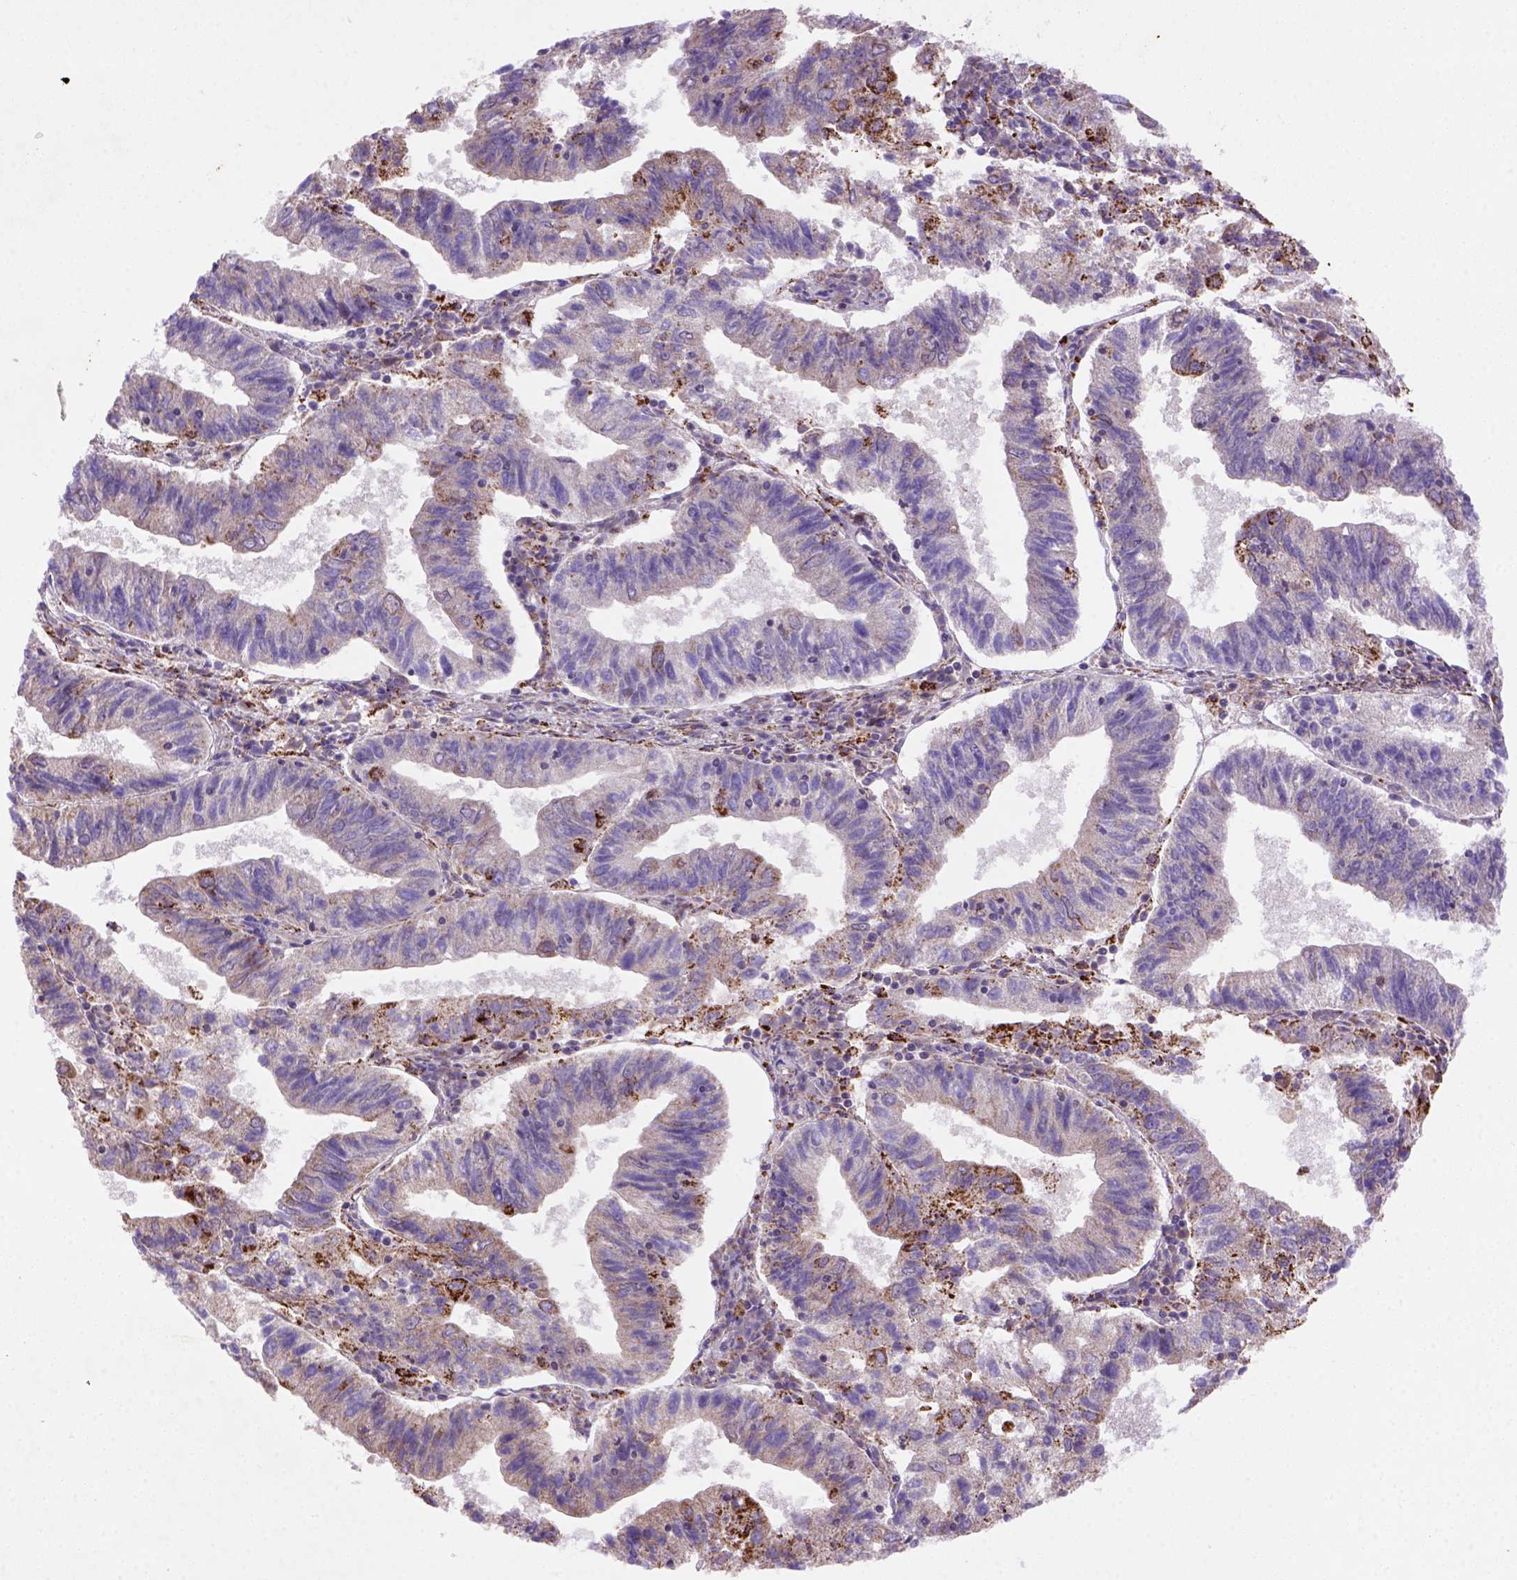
{"staining": {"intensity": "strong", "quantity": "25%-75%", "location": "cytoplasmic/membranous"}, "tissue": "endometrial cancer", "cell_type": "Tumor cells", "image_type": "cancer", "snomed": [{"axis": "morphology", "description": "Adenocarcinoma, NOS"}, {"axis": "topography", "description": "Endometrium"}], "caption": "Immunohistochemical staining of human endometrial cancer (adenocarcinoma) exhibits high levels of strong cytoplasmic/membranous protein expression in about 25%-75% of tumor cells.", "gene": "FZD7", "patient": {"sex": "female", "age": 82}}